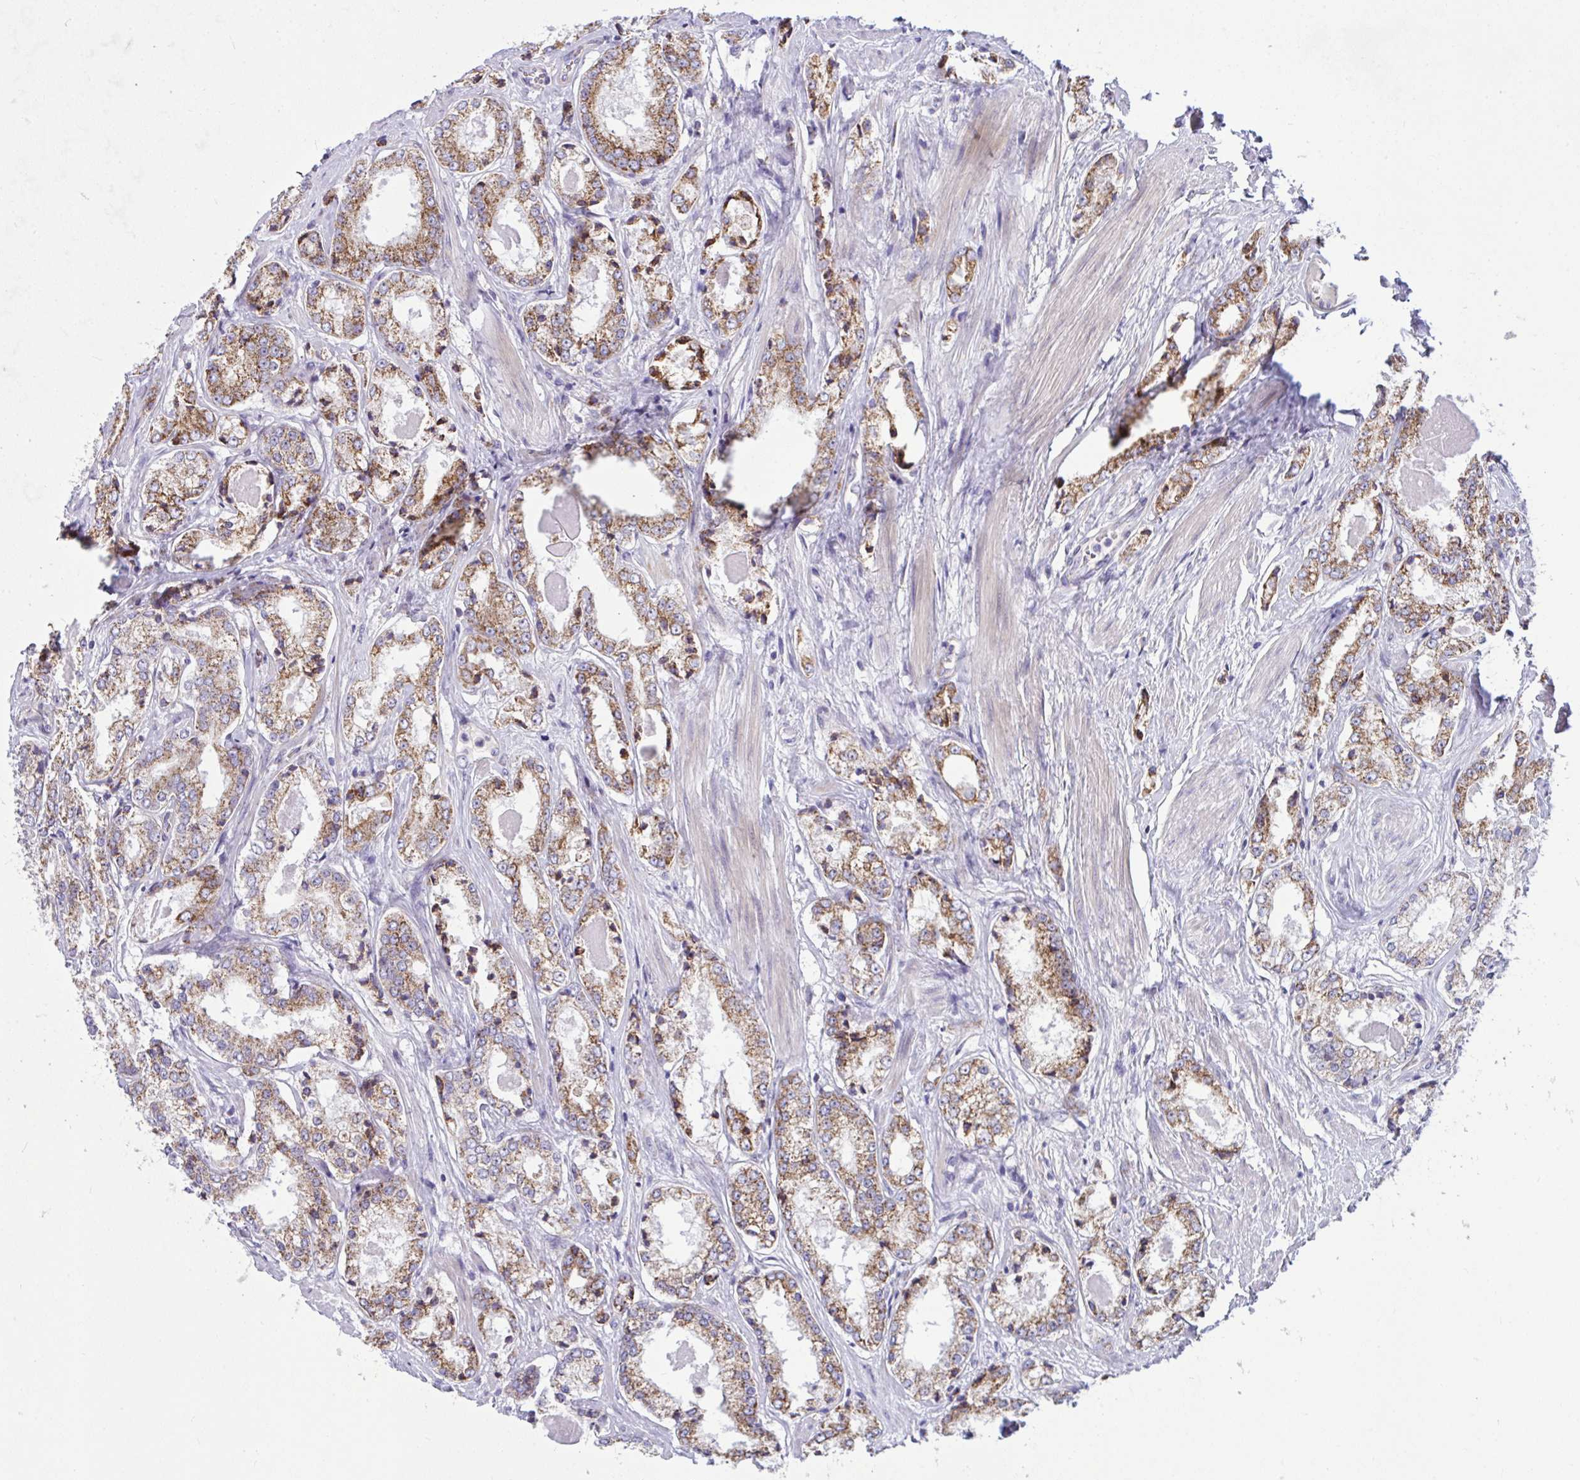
{"staining": {"intensity": "moderate", "quantity": ">75%", "location": "cytoplasmic/membranous"}, "tissue": "prostate cancer", "cell_type": "Tumor cells", "image_type": "cancer", "snomed": [{"axis": "morphology", "description": "Adenocarcinoma, NOS"}, {"axis": "morphology", "description": "Adenocarcinoma, Low grade"}, {"axis": "topography", "description": "Prostate"}], "caption": "Immunohistochemical staining of prostate adenocarcinoma displays medium levels of moderate cytoplasmic/membranous positivity in approximately >75% of tumor cells.", "gene": "CEP63", "patient": {"sex": "male", "age": 68}}